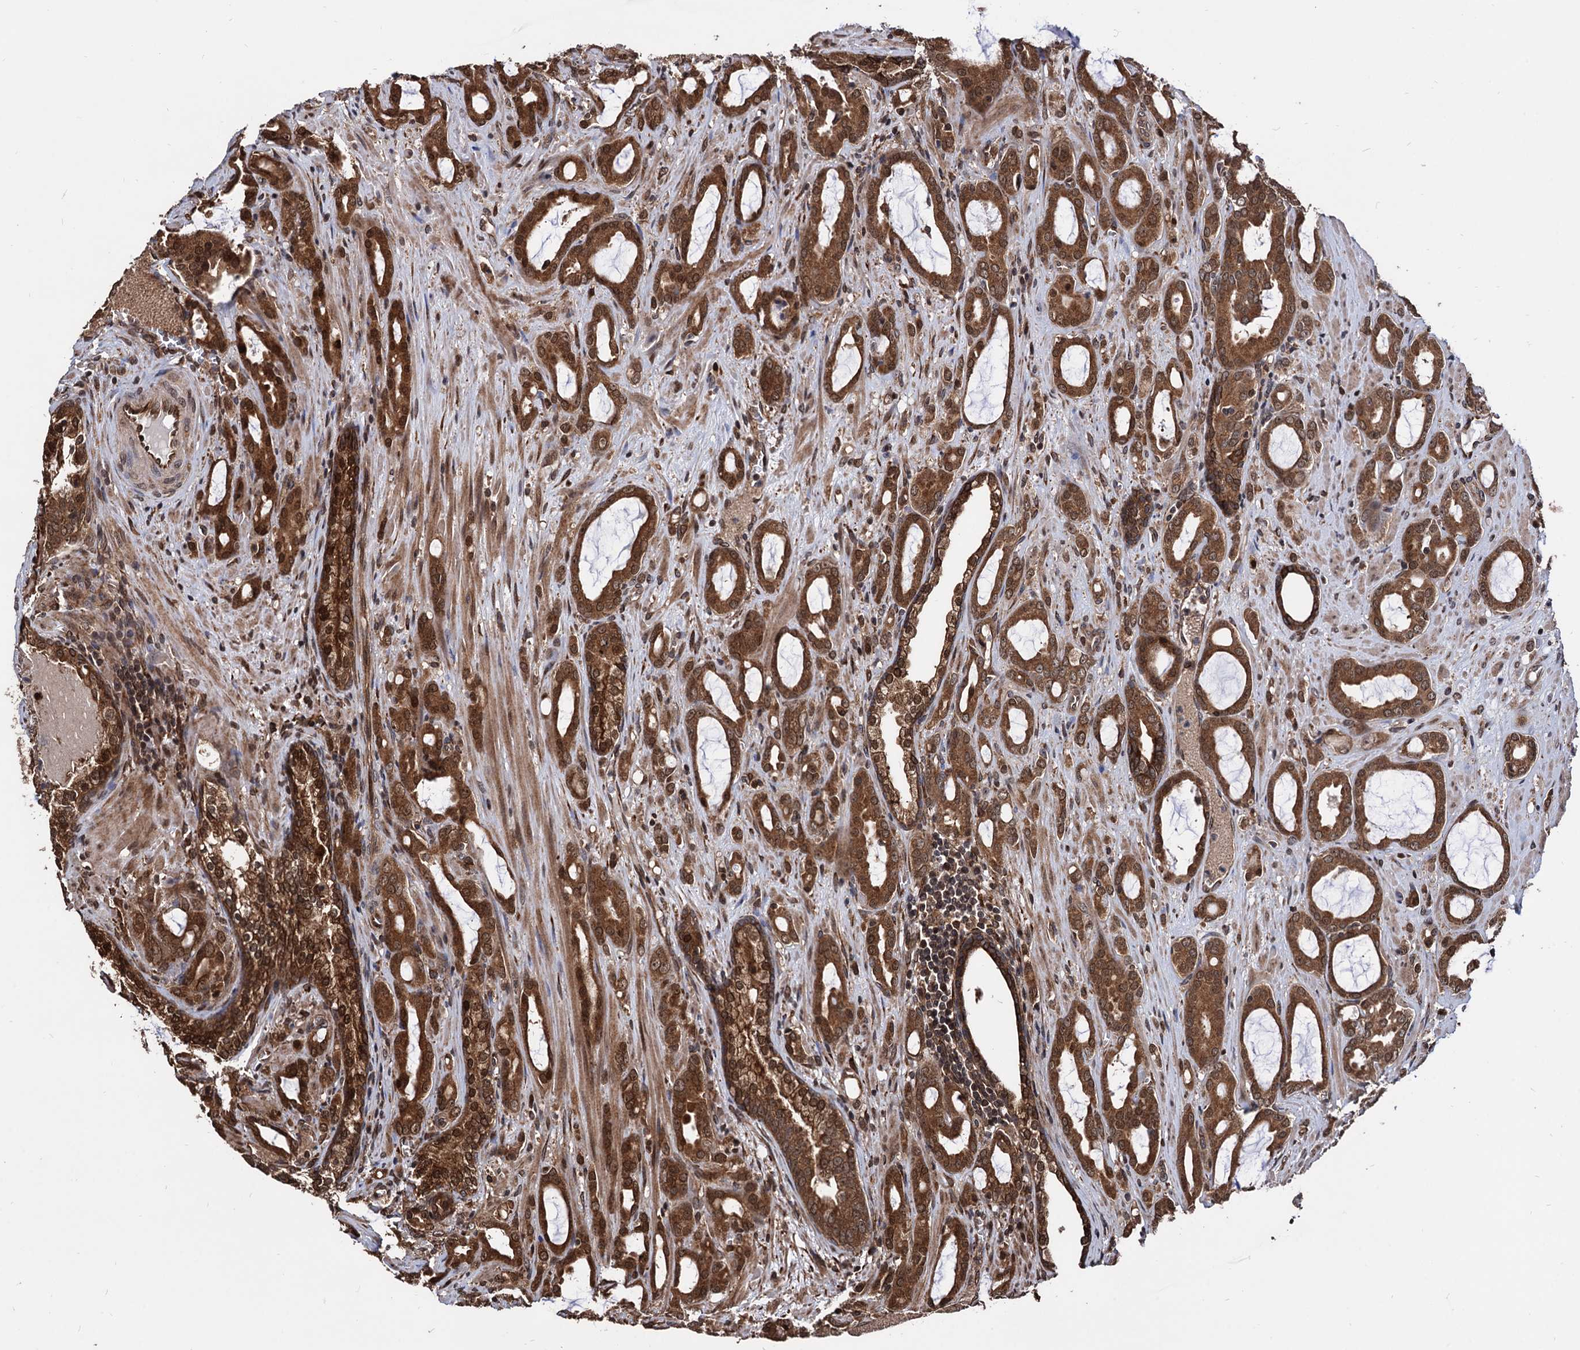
{"staining": {"intensity": "strong", "quantity": ">75%", "location": "cytoplasmic/membranous"}, "tissue": "prostate cancer", "cell_type": "Tumor cells", "image_type": "cancer", "snomed": [{"axis": "morphology", "description": "Adenocarcinoma, High grade"}, {"axis": "topography", "description": "Prostate"}], "caption": "DAB (3,3'-diaminobenzidine) immunohistochemical staining of human adenocarcinoma (high-grade) (prostate) displays strong cytoplasmic/membranous protein expression in approximately >75% of tumor cells.", "gene": "ANKRD12", "patient": {"sex": "male", "age": 72}}